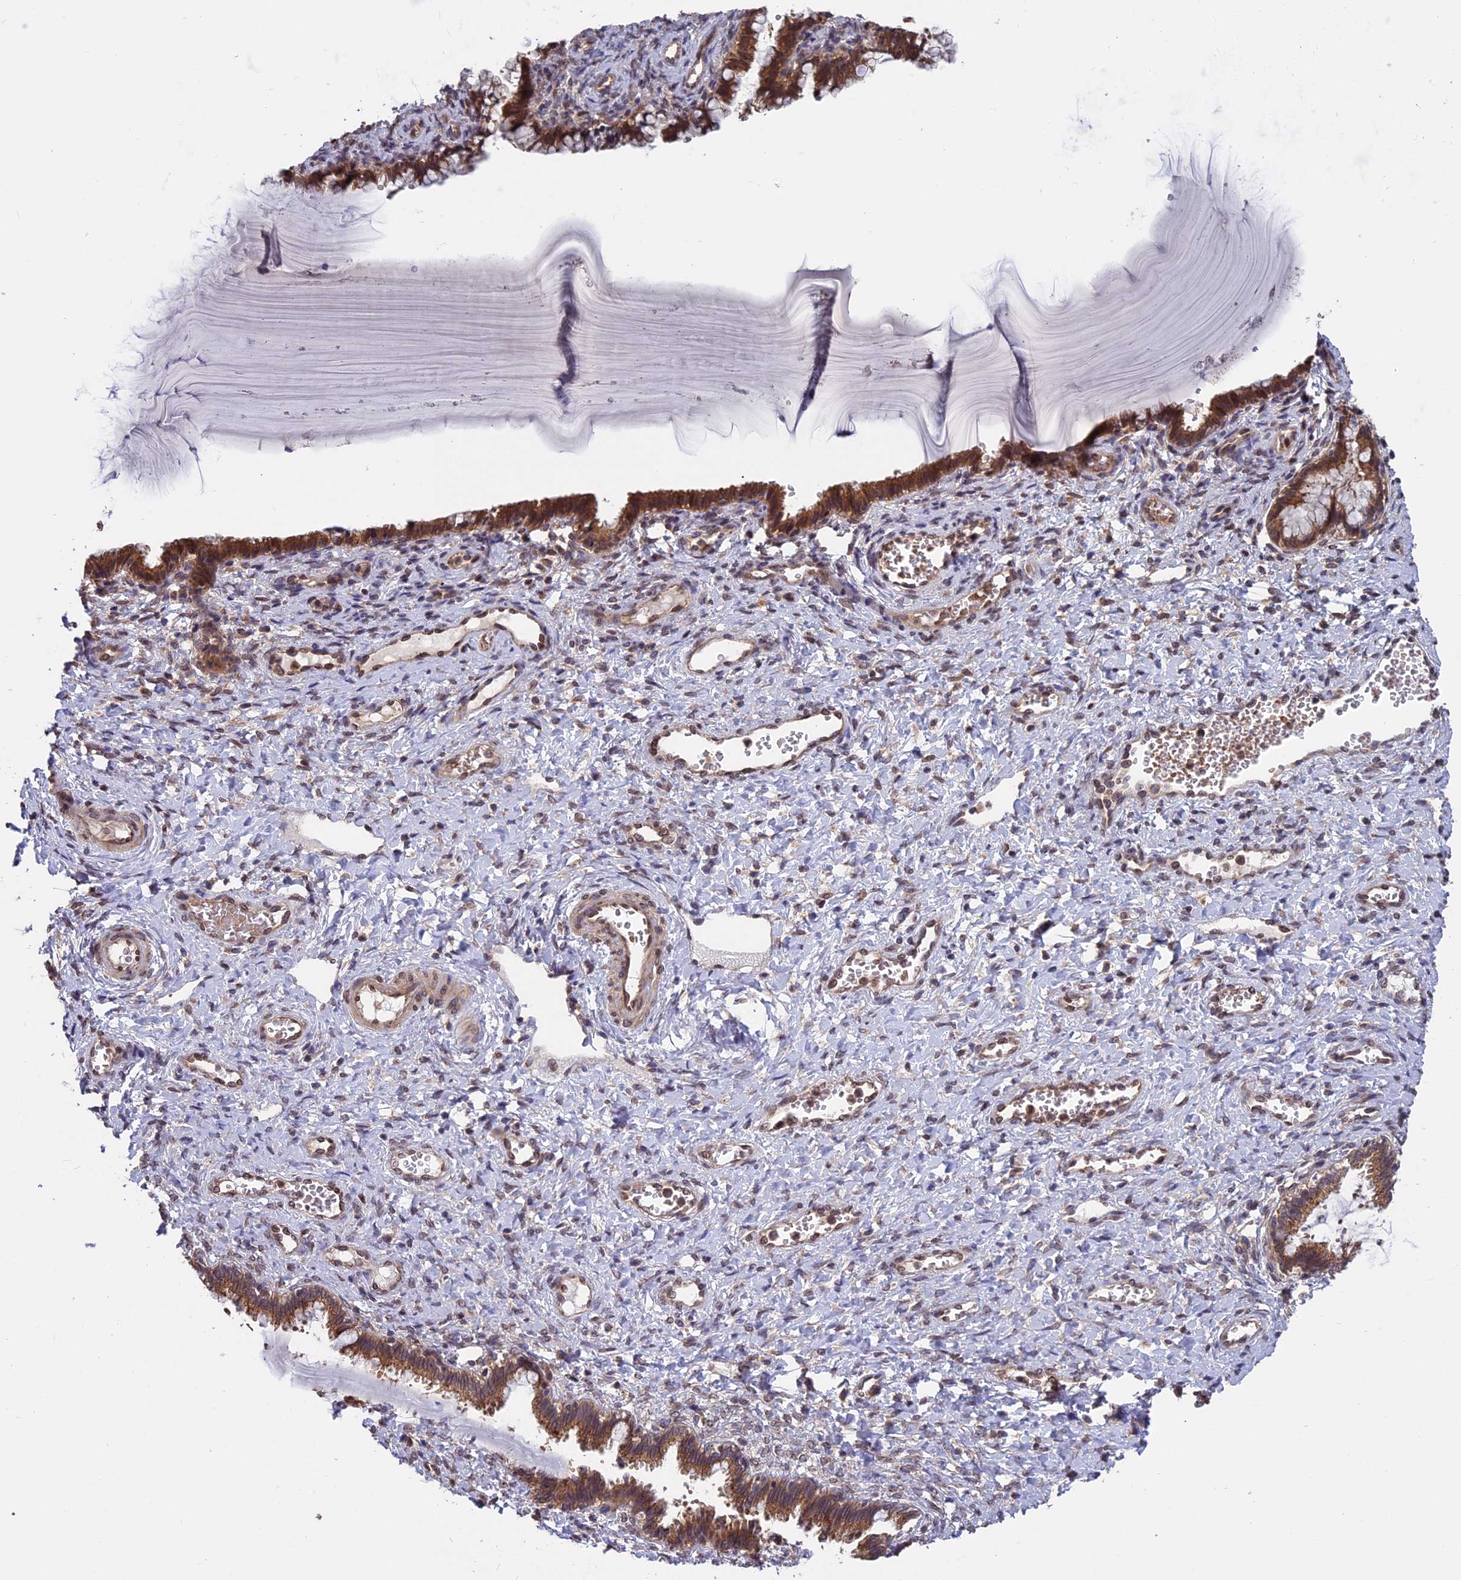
{"staining": {"intensity": "strong", "quantity": ">75%", "location": "cytoplasmic/membranous,nuclear"}, "tissue": "cervix", "cell_type": "Glandular cells", "image_type": "normal", "snomed": [{"axis": "morphology", "description": "Normal tissue, NOS"}, {"axis": "morphology", "description": "Adenocarcinoma, NOS"}, {"axis": "topography", "description": "Cervix"}], "caption": "Immunohistochemistry (IHC) micrograph of benign cervix: cervix stained using IHC displays high levels of strong protein expression localized specifically in the cytoplasmic/membranous,nuclear of glandular cells, appearing as a cytoplasmic/membranous,nuclear brown color.", "gene": "CHMP2A", "patient": {"sex": "female", "age": 29}}